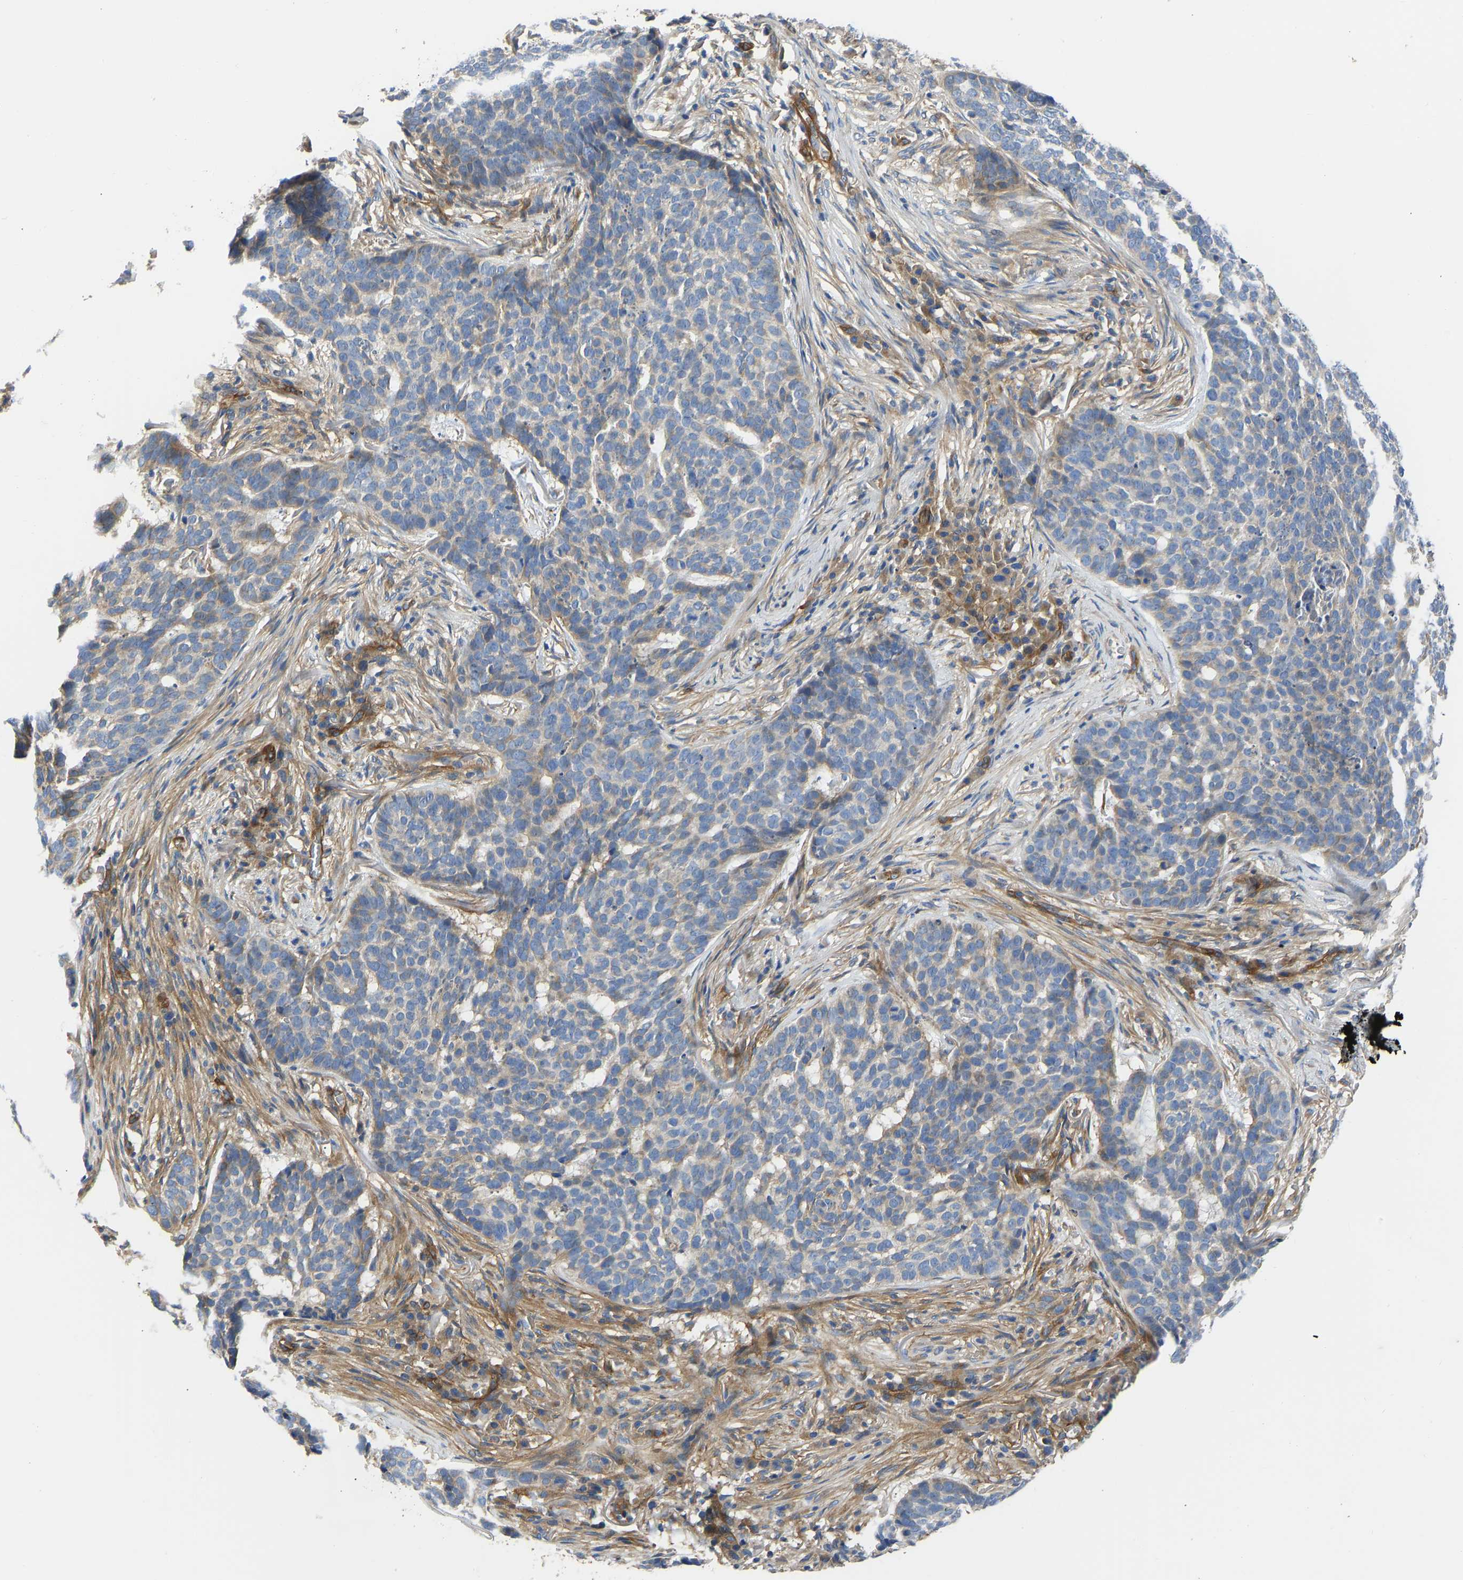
{"staining": {"intensity": "negative", "quantity": "none", "location": "none"}, "tissue": "skin cancer", "cell_type": "Tumor cells", "image_type": "cancer", "snomed": [{"axis": "morphology", "description": "Basal cell carcinoma"}, {"axis": "topography", "description": "Skin"}], "caption": "Immunohistochemical staining of skin cancer (basal cell carcinoma) displays no significant positivity in tumor cells.", "gene": "MYO1C", "patient": {"sex": "male", "age": 85}}